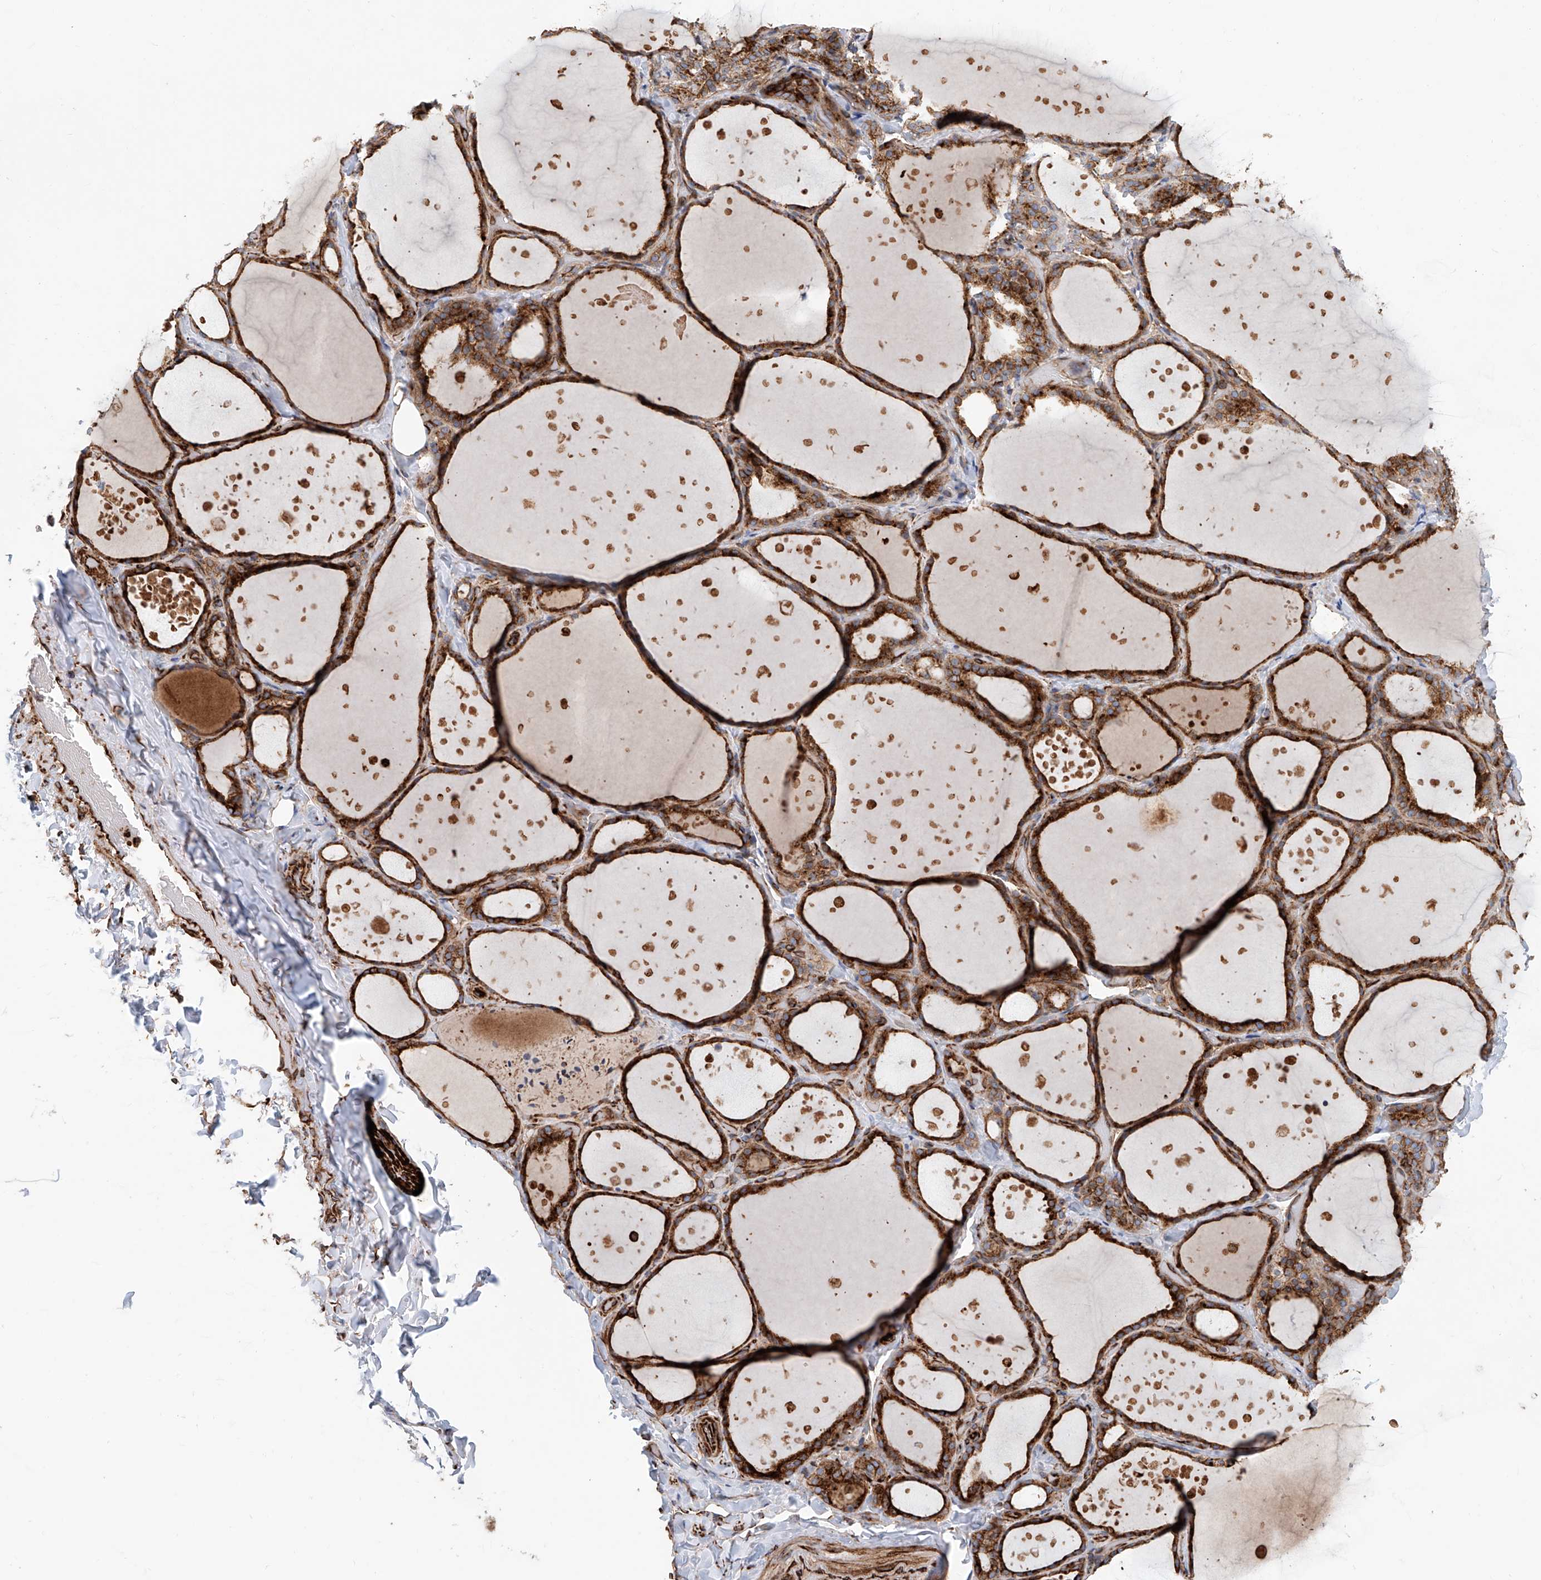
{"staining": {"intensity": "strong", "quantity": ">75%", "location": "cytoplasmic/membranous"}, "tissue": "thyroid gland", "cell_type": "Glandular cells", "image_type": "normal", "snomed": [{"axis": "morphology", "description": "Normal tissue, NOS"}, {"axis": "topography", "description": "Thyroid gland"}], "caption": "A high amount of strong cytoplasmic/membranous expression is seen in about >75% of glandular cells in normal thyroid gland.", "gene": "HGSNAT", "patient": {"sex": "female", "age": 44}}